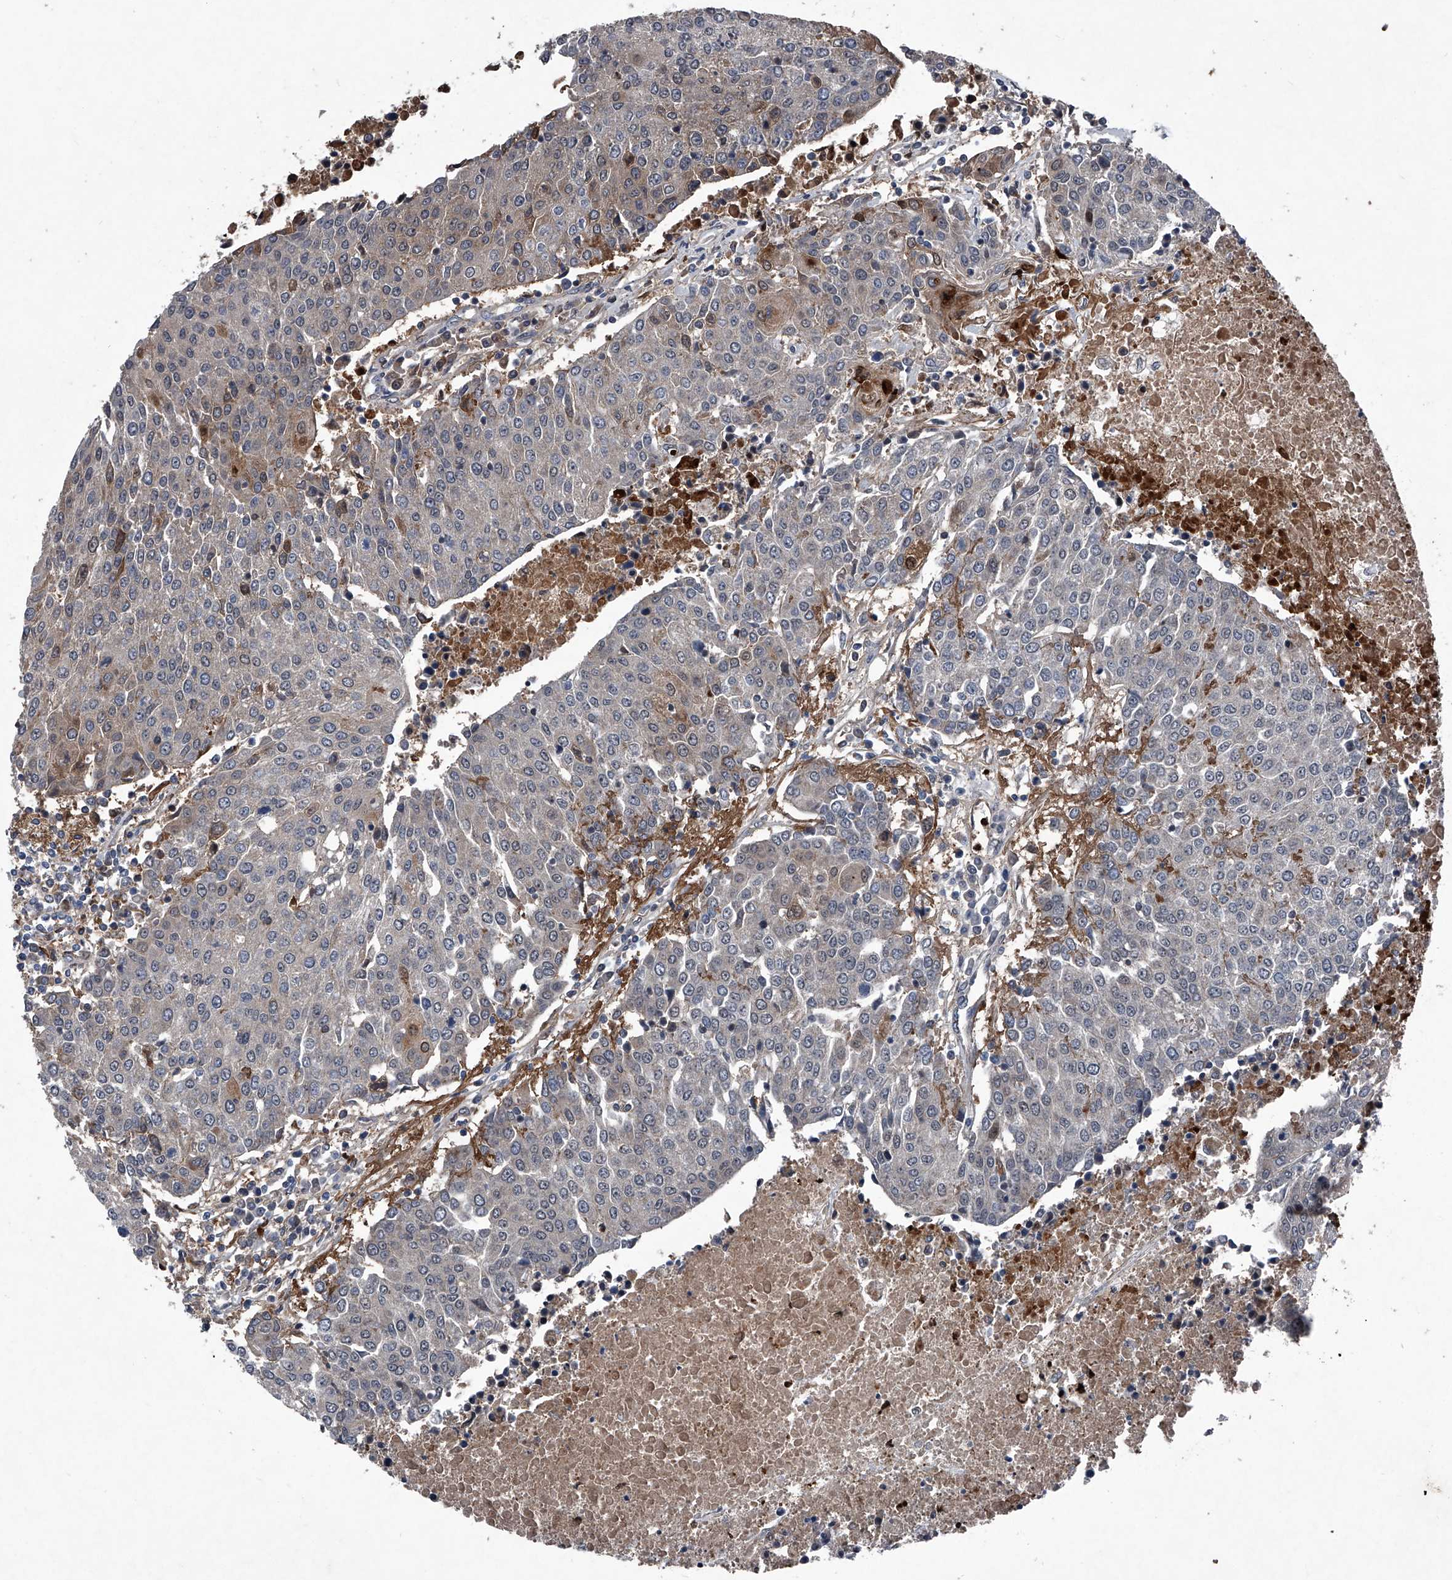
{"staining": {"intensity": "negative", "quantity": "none", "location": "none"}, "tissue": "urothelial cancer", "cell_type": "Tumor cells", "image_type": "cancer", "snomed": [{"axis": "morphology", "description": "Urothelial carcinoma, High grade"}, {"axis": "topography", "description": "Urinary bladder"}], "caption": "Image shows no significant protein staining in tumor cells of urothelial cancer.", "gene": "MAPKAP1", "patient": {"sex": "female", "age": 85}}